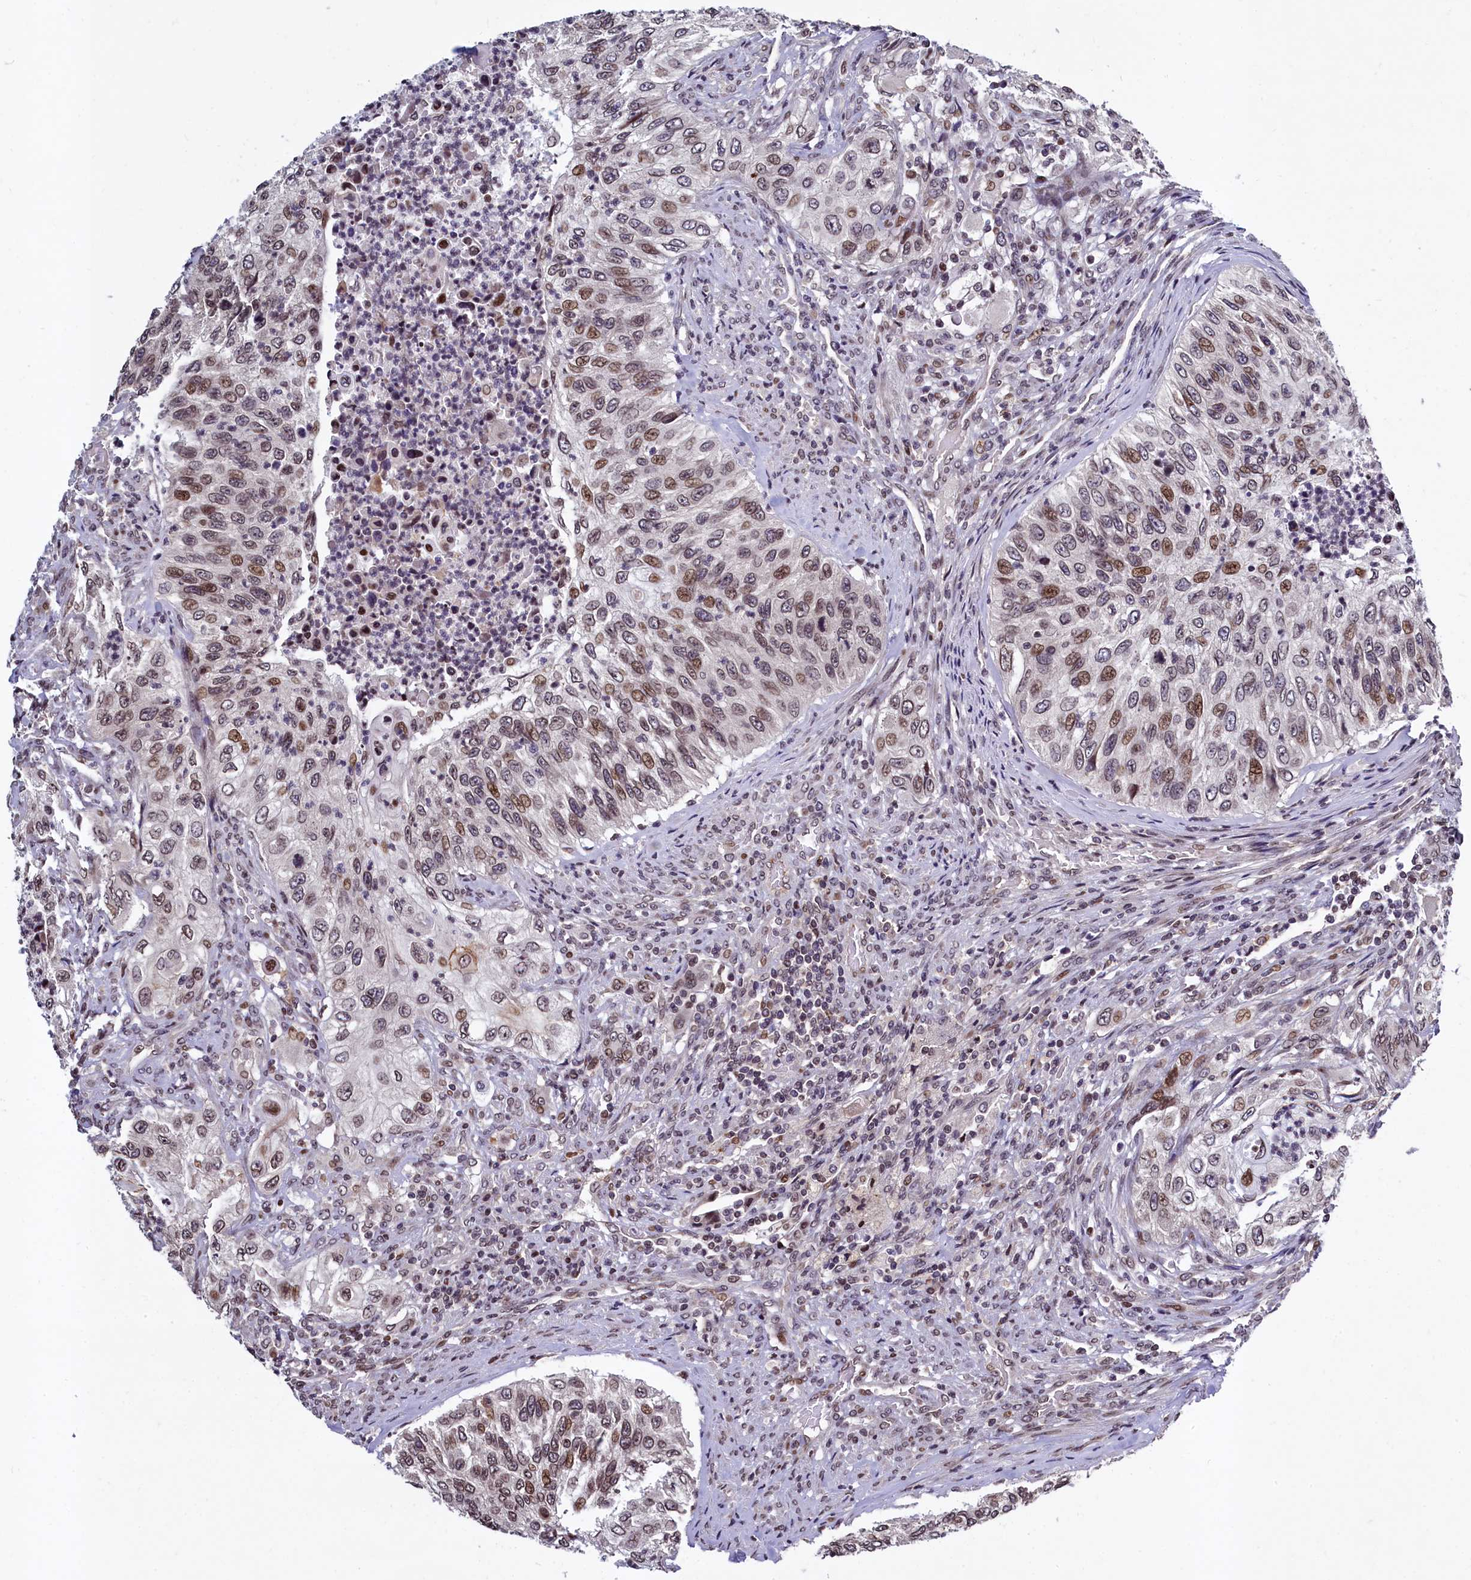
{"staining": {"intensity": "moderate", "quantity": "25%-75%", "location": "nuclear"}, "tissue": "urothelial cancer", "cell_type": "Tumor cells", "image_type": "cancer", "snomed": [{"axis": "morphology", "description": "Urothelial carcinoma, High grade"}, {"axis": "topography", "description": "Urinary bladder"}], "caption": "This photomicrograph shows urothelial carcinoma (high-grade) stained with IHC to label a protein in brown. The nuclear of tumor cells show moderate positivity for the protein. Nuclei are counter-stained blue.", "gene": "FAM217B", "patient": {"sex": "female", "age": 60}}